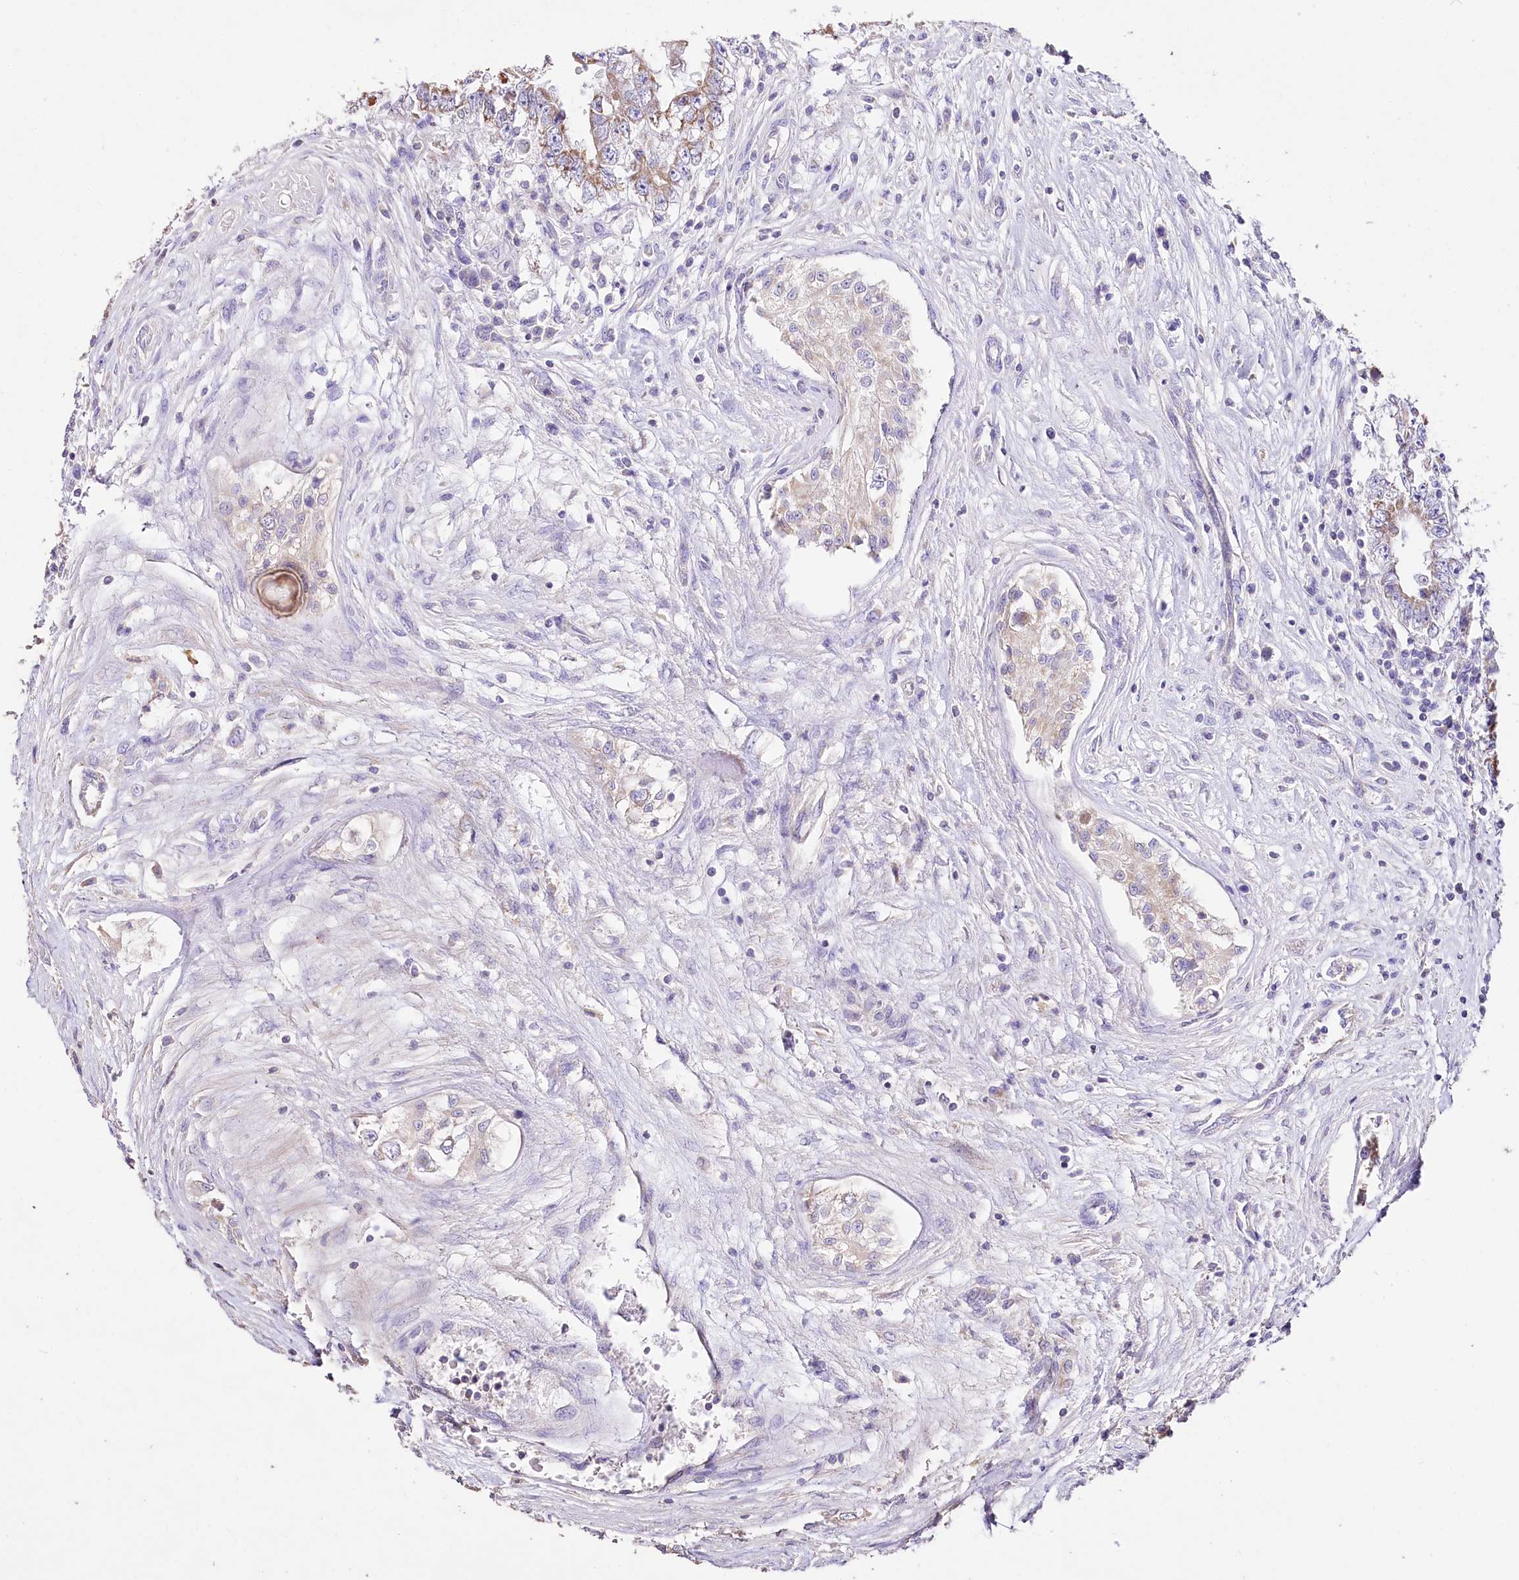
{"staining": {"intensity": "weak", "quantity": "25%-75%", "location": "cytoplasmic/membranous"}, "tissue": "testis cancer", "cell_type": "Tumor cells", "image_type": "cancer", "snomed": [{"axis": "morphology", "description": "Carcinoma, Embryonal, NOS"}, {"axis": "topography", "description": "Testis"}], "caption": "The immunohistochemical stain labels weak cytoplasmic/membranous staining in tumor cells of testis cancer (embryonal carcinoma) tissue.", "gene": "PTER", "patient": {"sex": "male", "age": 25}}